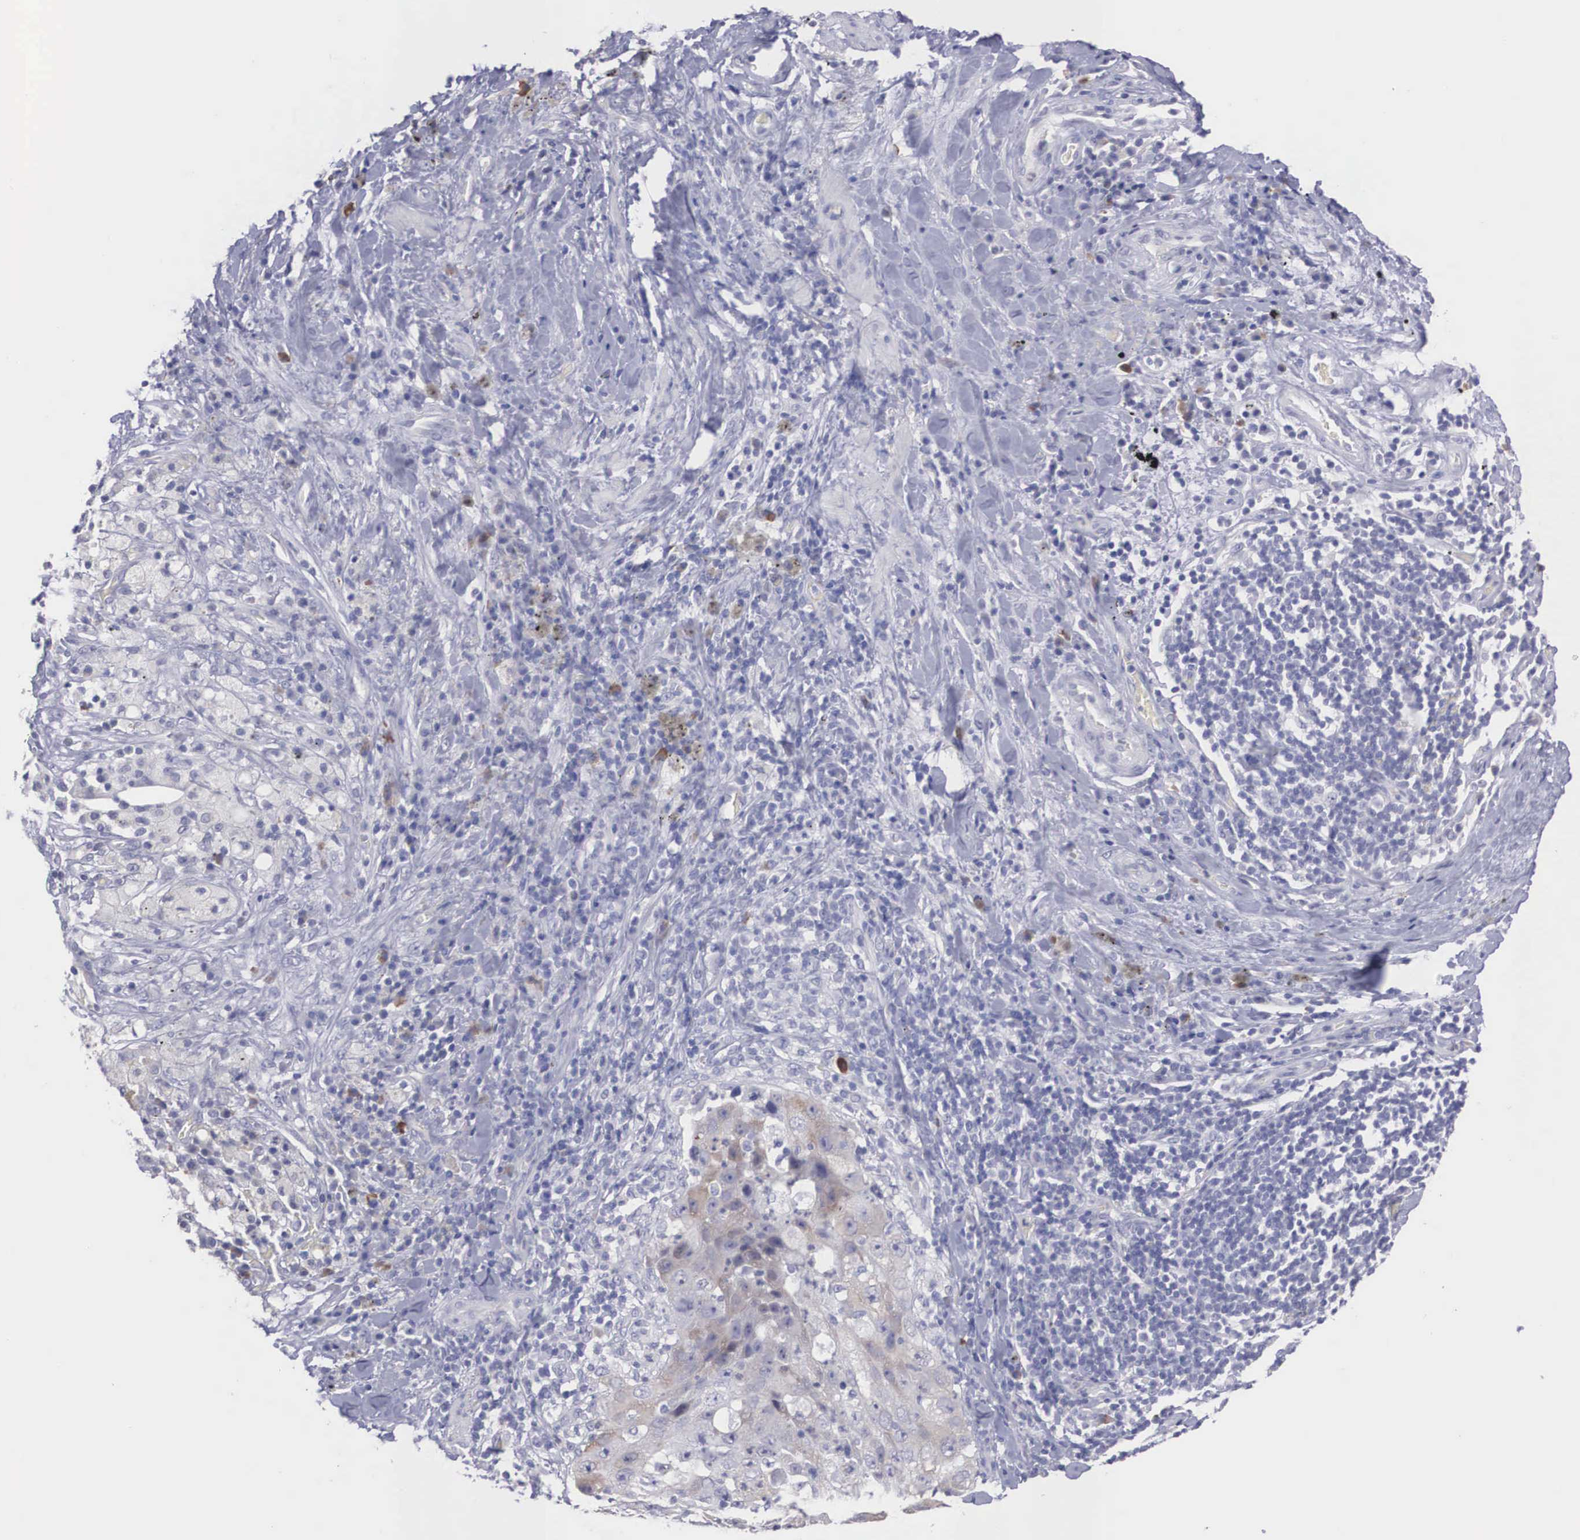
{"staining": {"intensity": "weak", "quantity": "<25%", "location": "cytoplasmic/membranous"}, "tissue": "lung cancer", "cell_type": "Tumor cells", "image_type": "cancer", "snomed": [{"axis": "morphology", "description": "Squamous cell carcinoma, NOS"}, {"axis": "topography", "description": "Lung"}], "caption": "This is a micrograph of immunohistochemistry (IHC) staining of squamous cell carcinoma (lung), which shows no staining in tumor cells. (DAB immunohistochemistry with hematoxylin counter stain).", "gene": "REPS2", "patient": {"sex": "male", "age": 64}}